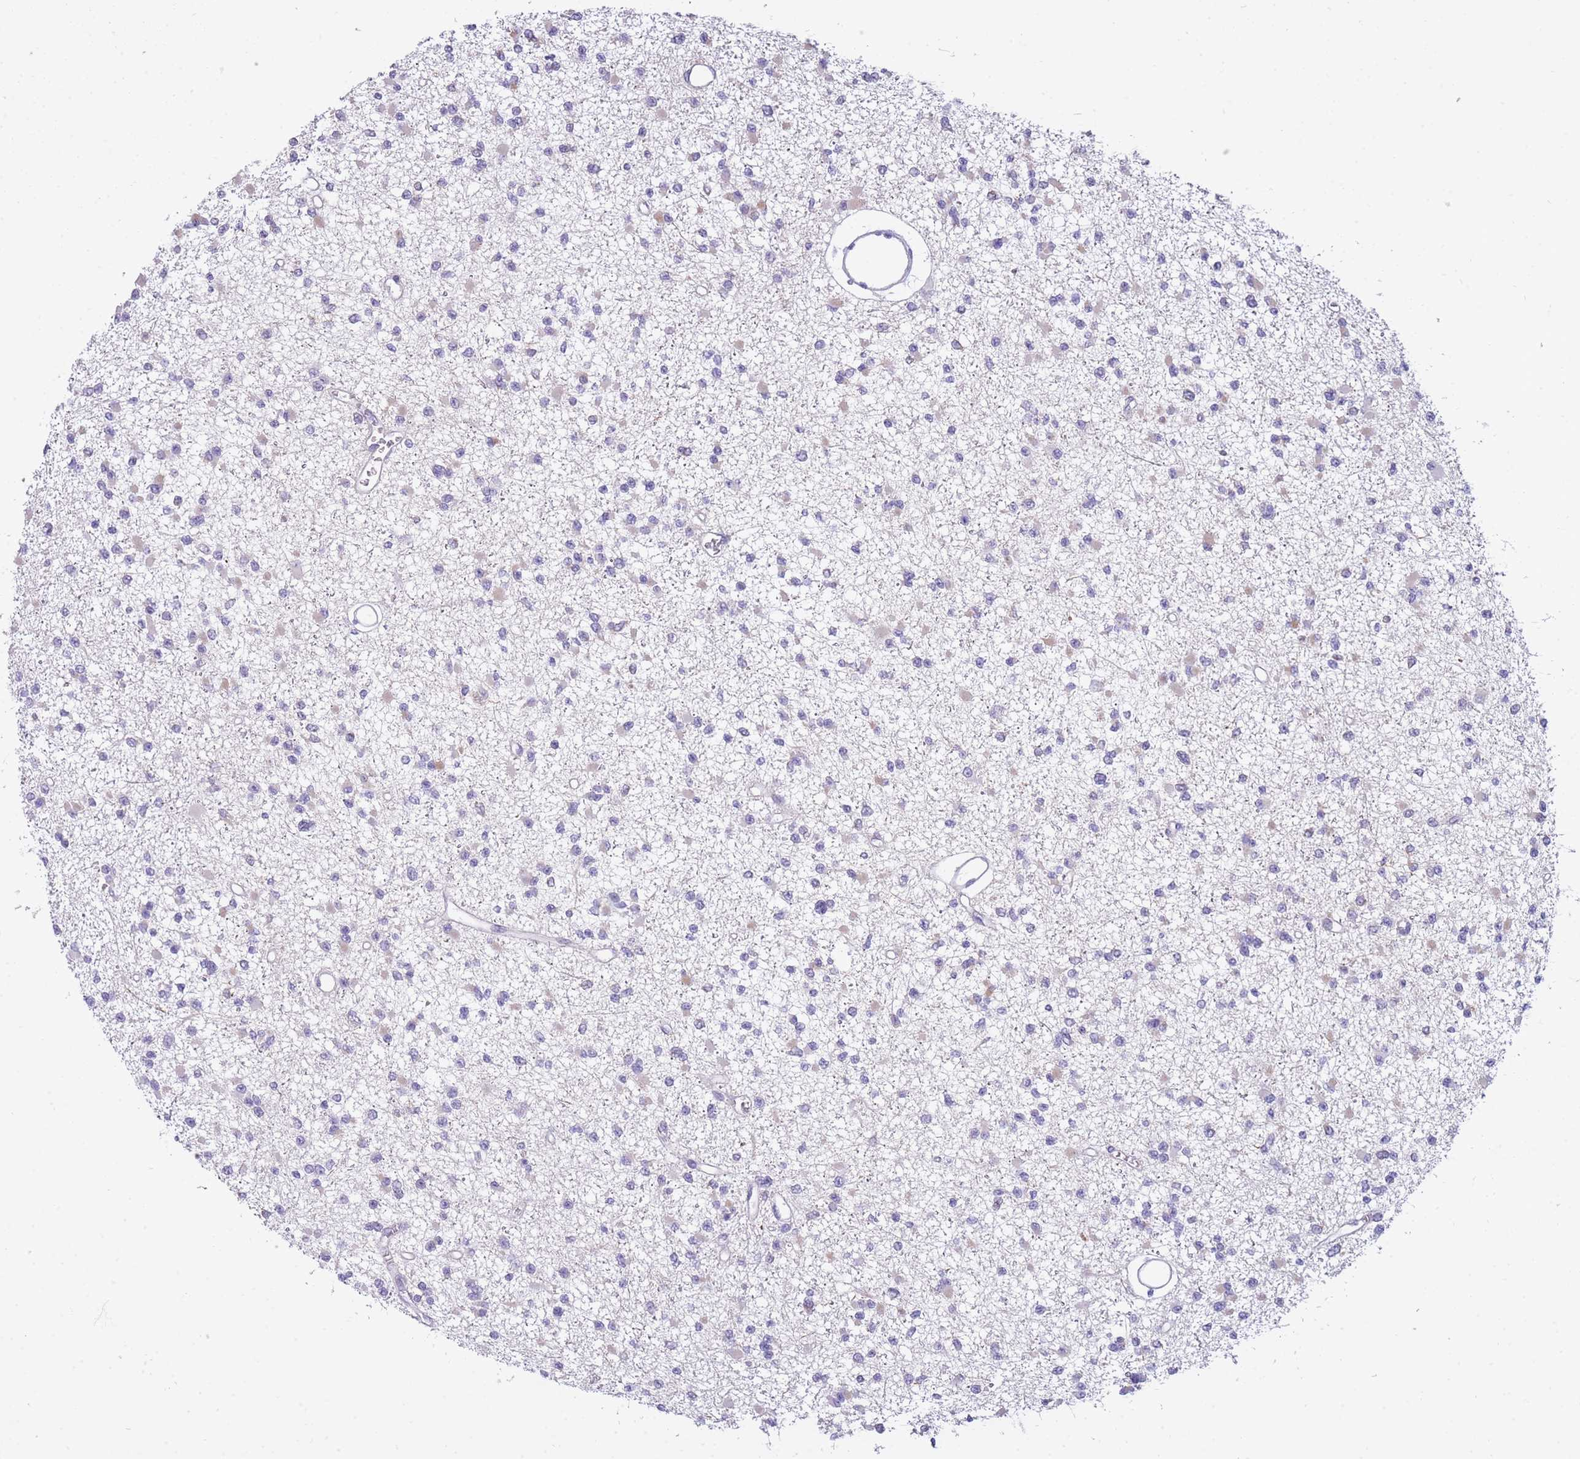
{"staining": {"intensity": "negative", "quantity": "none", "location": "none"}, "tissue": "glioma", "cell_type": "Tumor cells", "image_type": "cancer", "snomed": [{"axis": "morphology", "description": "Glioma, malignant, Low grade"}, {"axis": "topography", "description": "Brain"}], "caption": "Immunohistochemistry (IHC) of malignant low-grade glioma reveals no positivity in tumor cells.", "gene": "PRR23B", "patient": {"sex": "female", "age": 22}}